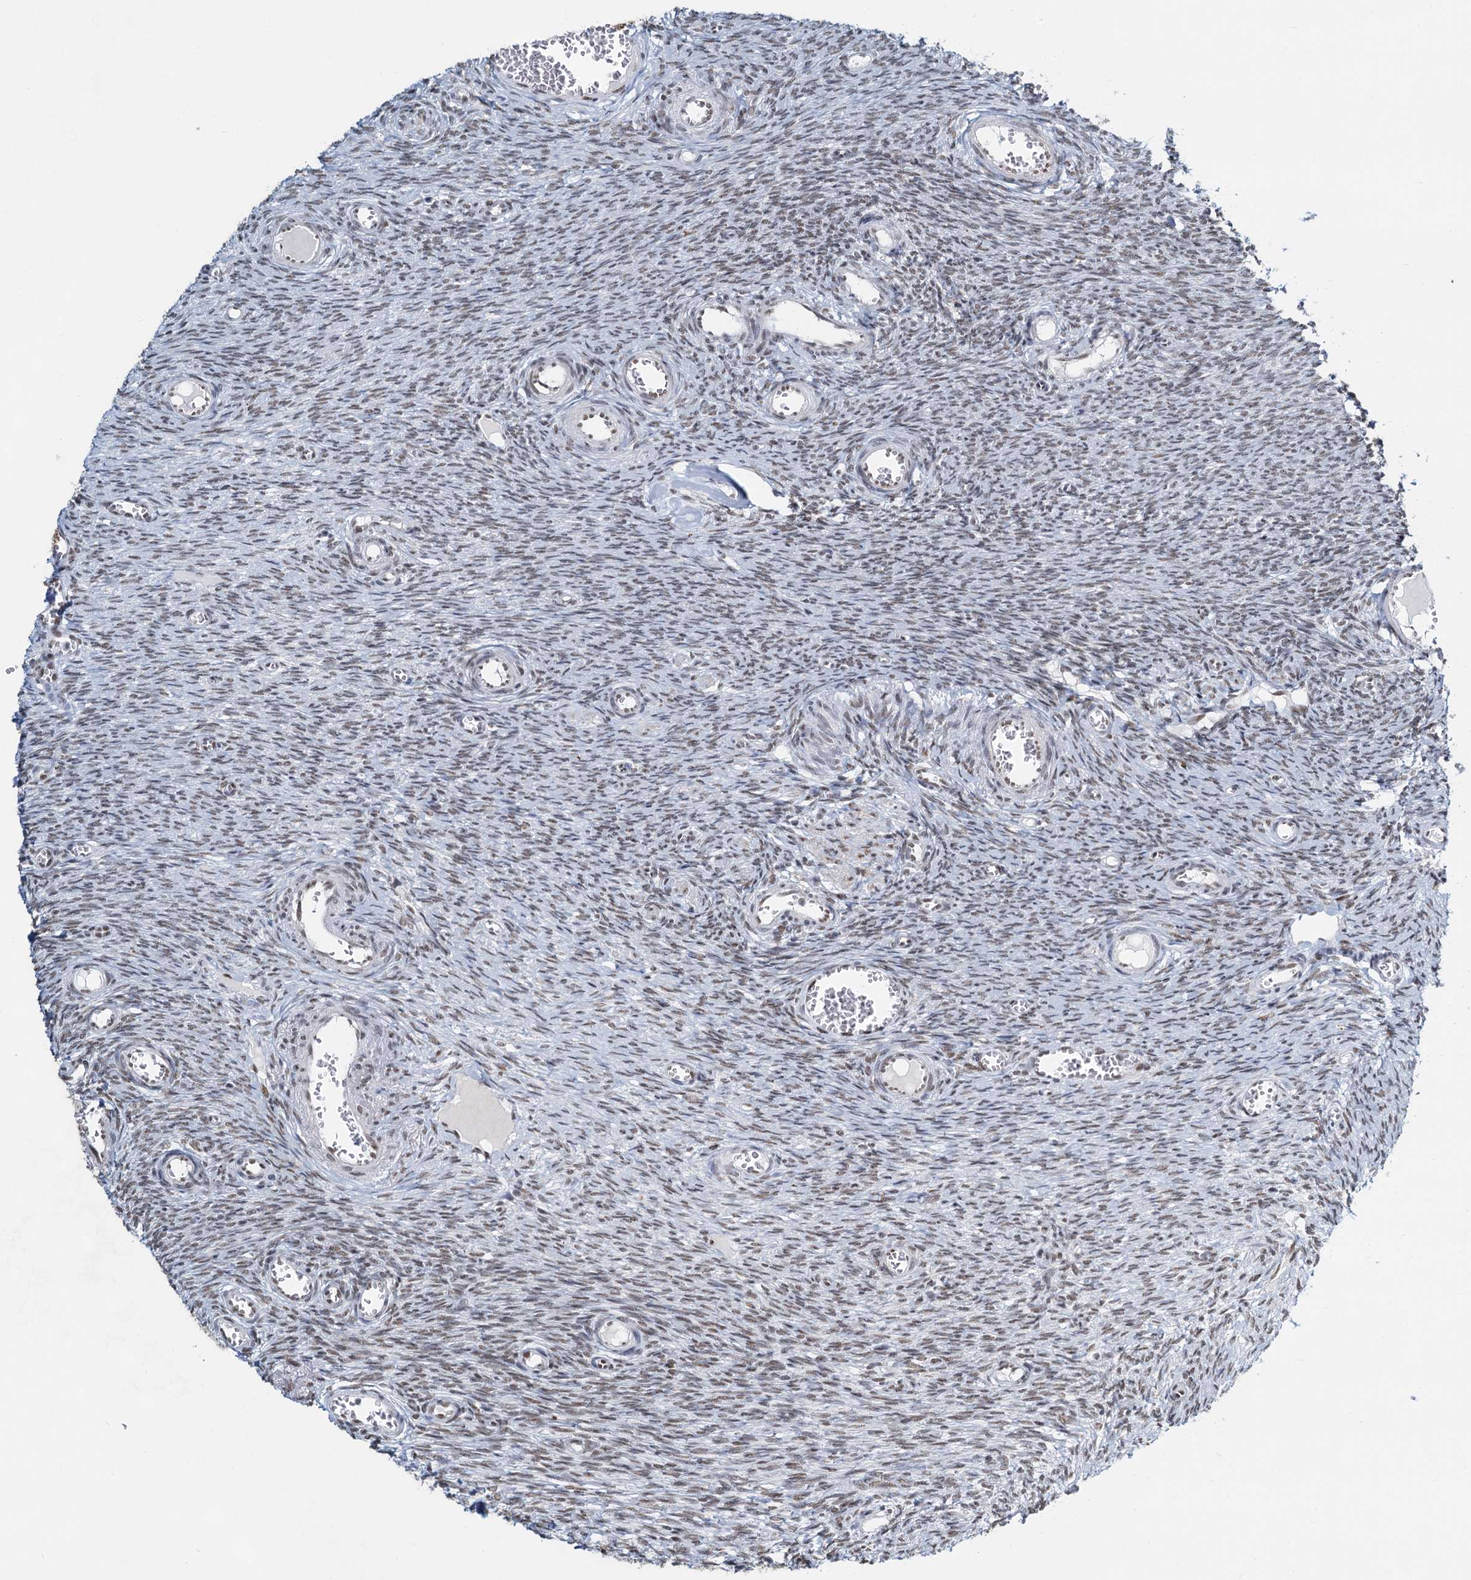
{"staining": {"intensity": "weak", "quantity": "25%-75%", "location": "nuclear"}, "tissue": "ovary", "cell_type": "Ovarian stroma cells", "image_type": "normal", "snomed": [{"axis": "morphology", "description": "Normal tissue, NOS"}, {"axis": "topography", "description": "Ovary"}], "caption": "Protein staining of unremarkable ovary shows weak nuclear expression in approximately 25%-75% of ovarian stroma cells.", "gene": "METTL14", "patient": {"sex": "female", "age": 44}}